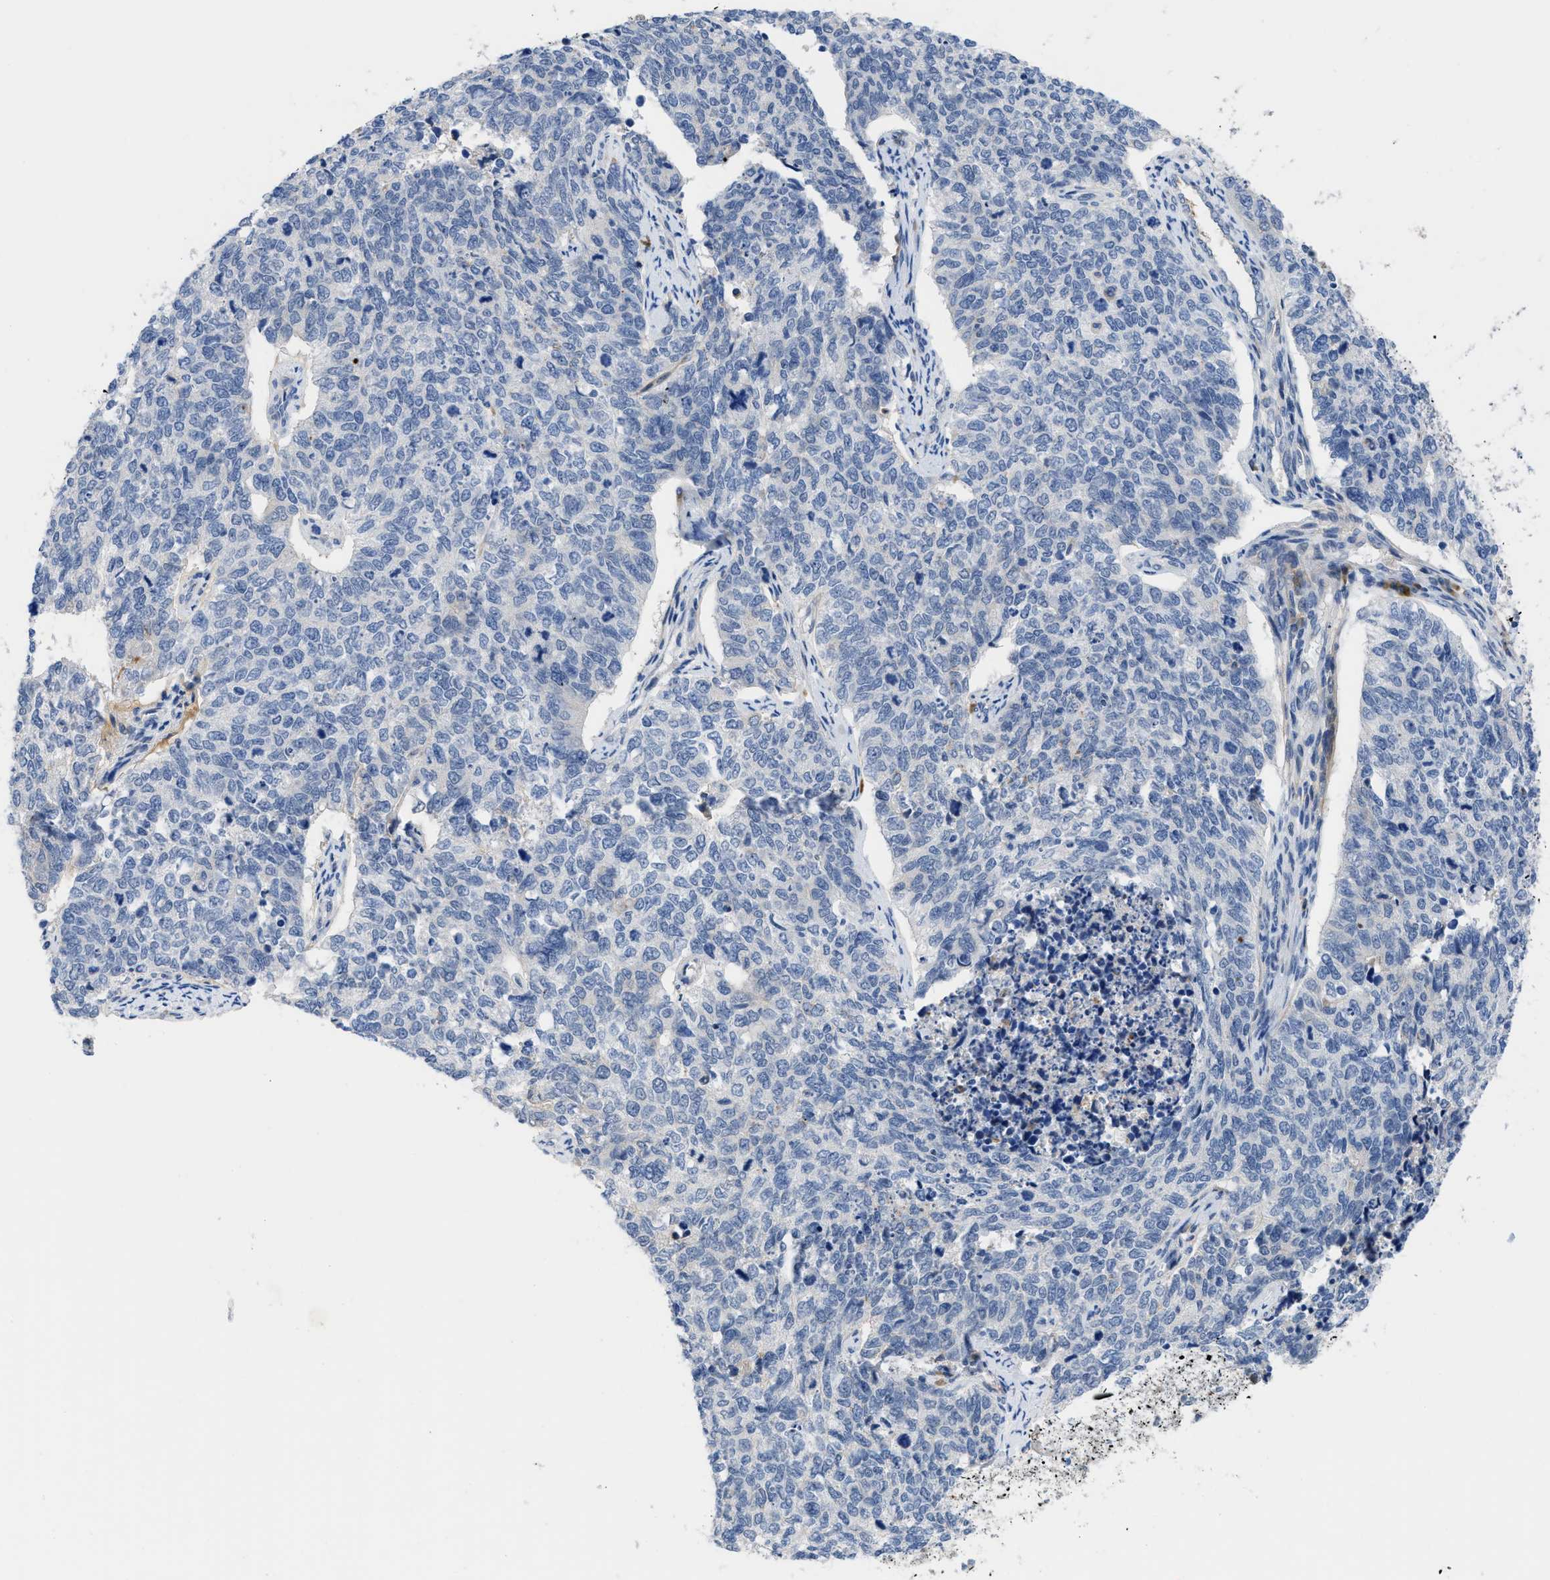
{"staining": {"intensity": "negative", "quantity": "none", "location": "none"}, "tissue": "cervical cancer", "cell_type": "Tumor cells", "image_type": "cancer", "snomed": [{"axis": "morphology", "description": "Squamous cell carcinoma, NOS"}, {"axis": "topography", "description": "Cervix"}], "caption": "Photomicrograph shows no significant protein expression in tumor cells of cervical cancer.", "gene": "OR9K2", "patient": {"sex": "female", "age": 63}}